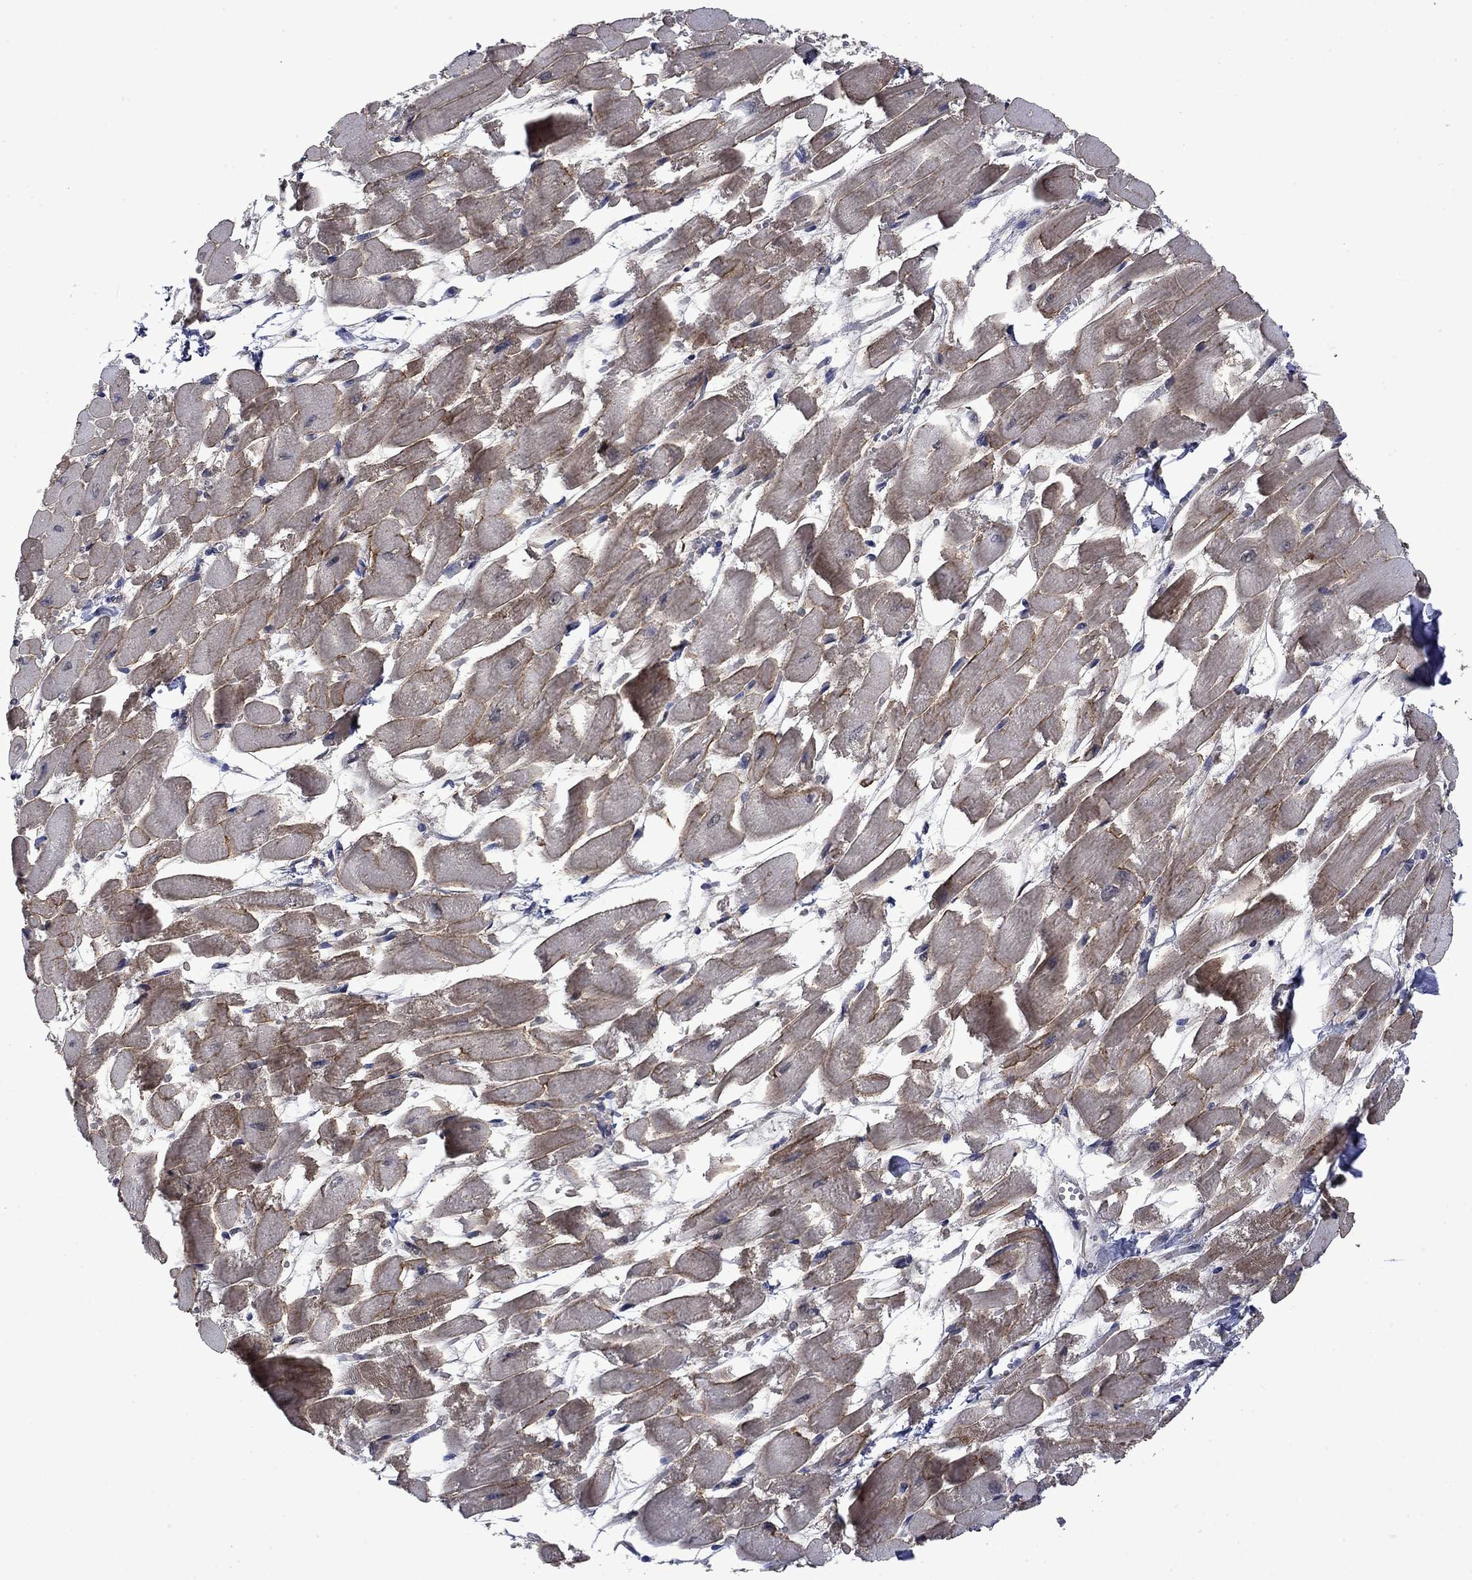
{"staining": {"intensity": "moderate", "quantity": "25%-75%", "location": "cytoplasmic/membranous"}, "tissue": "heart muscle", "cell_type": "Cardiomyocytes", "image_type": "normal", "snomed": [{"axis": "morphology", "description": "Normal tissue, NOS"}, {"axis": "topography", "description": "Heart"}], "caption": "Moderate cytoplasmic/membranous expression is seen in approximately 25%-75% of cardiomyocytes in normal heart muscle.", "gene": "PHKA1", "patient": {"sex": "female", "age": 52}}